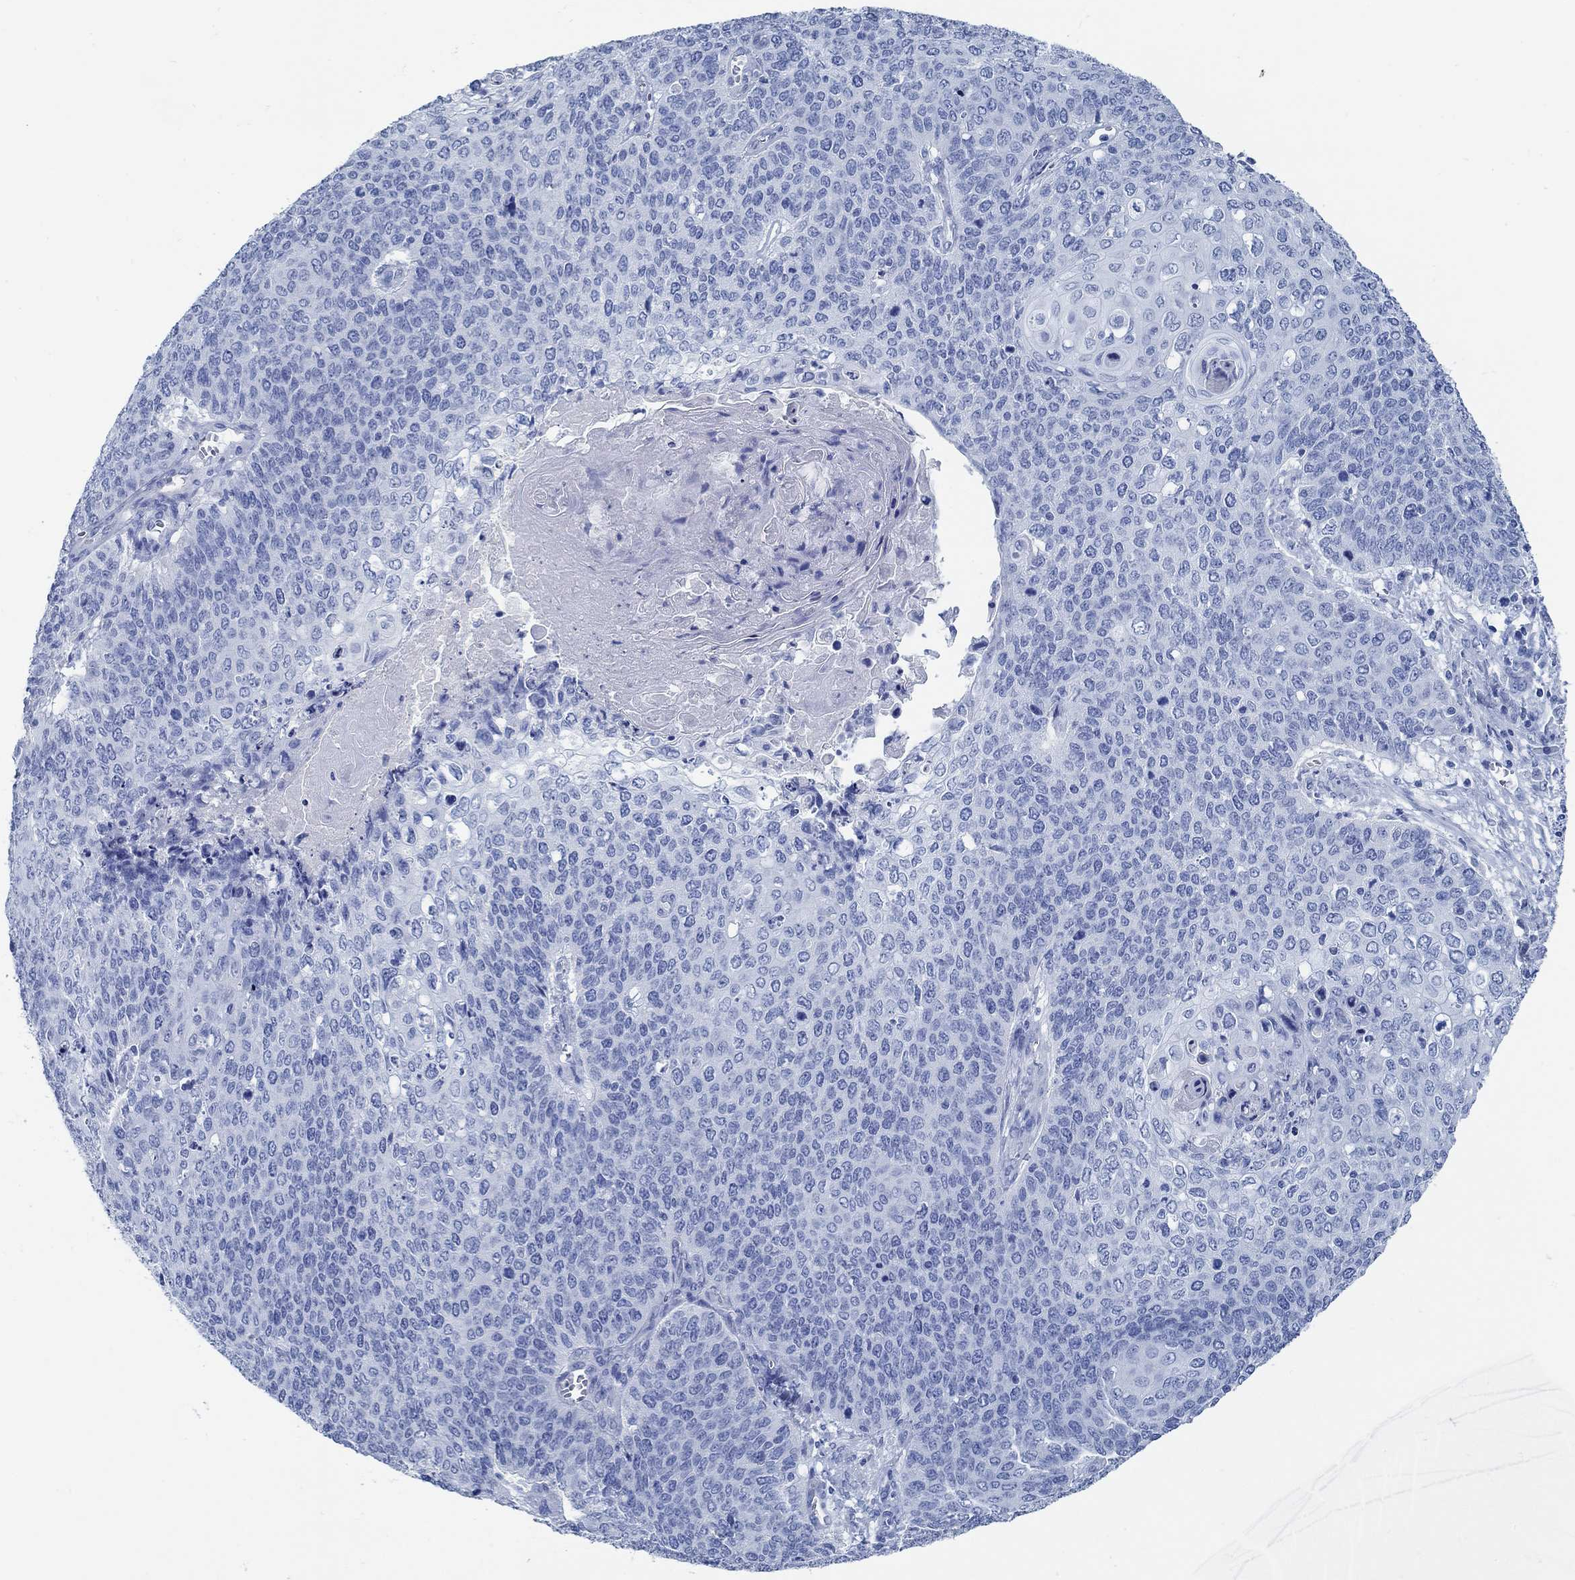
{"staining": {"intensity": "negative", "quantity": "none", "location": "none"}, "tissue": "cervical cancer", "cell_type": "Tumor cells", "image_type": "cancer", "snomed": [{"axis": "morphology", "description": "Squamous cell carcinoma, NOS"}, {"axis": "topography", "description": "Cervix"}], "caption": "Human cervical squamous cell carcinoma stained for a protein using IHC displays no positivity in tumor cells.", "gene": "SLC45A1", "patient": {"sex": "female", "age": 39}}